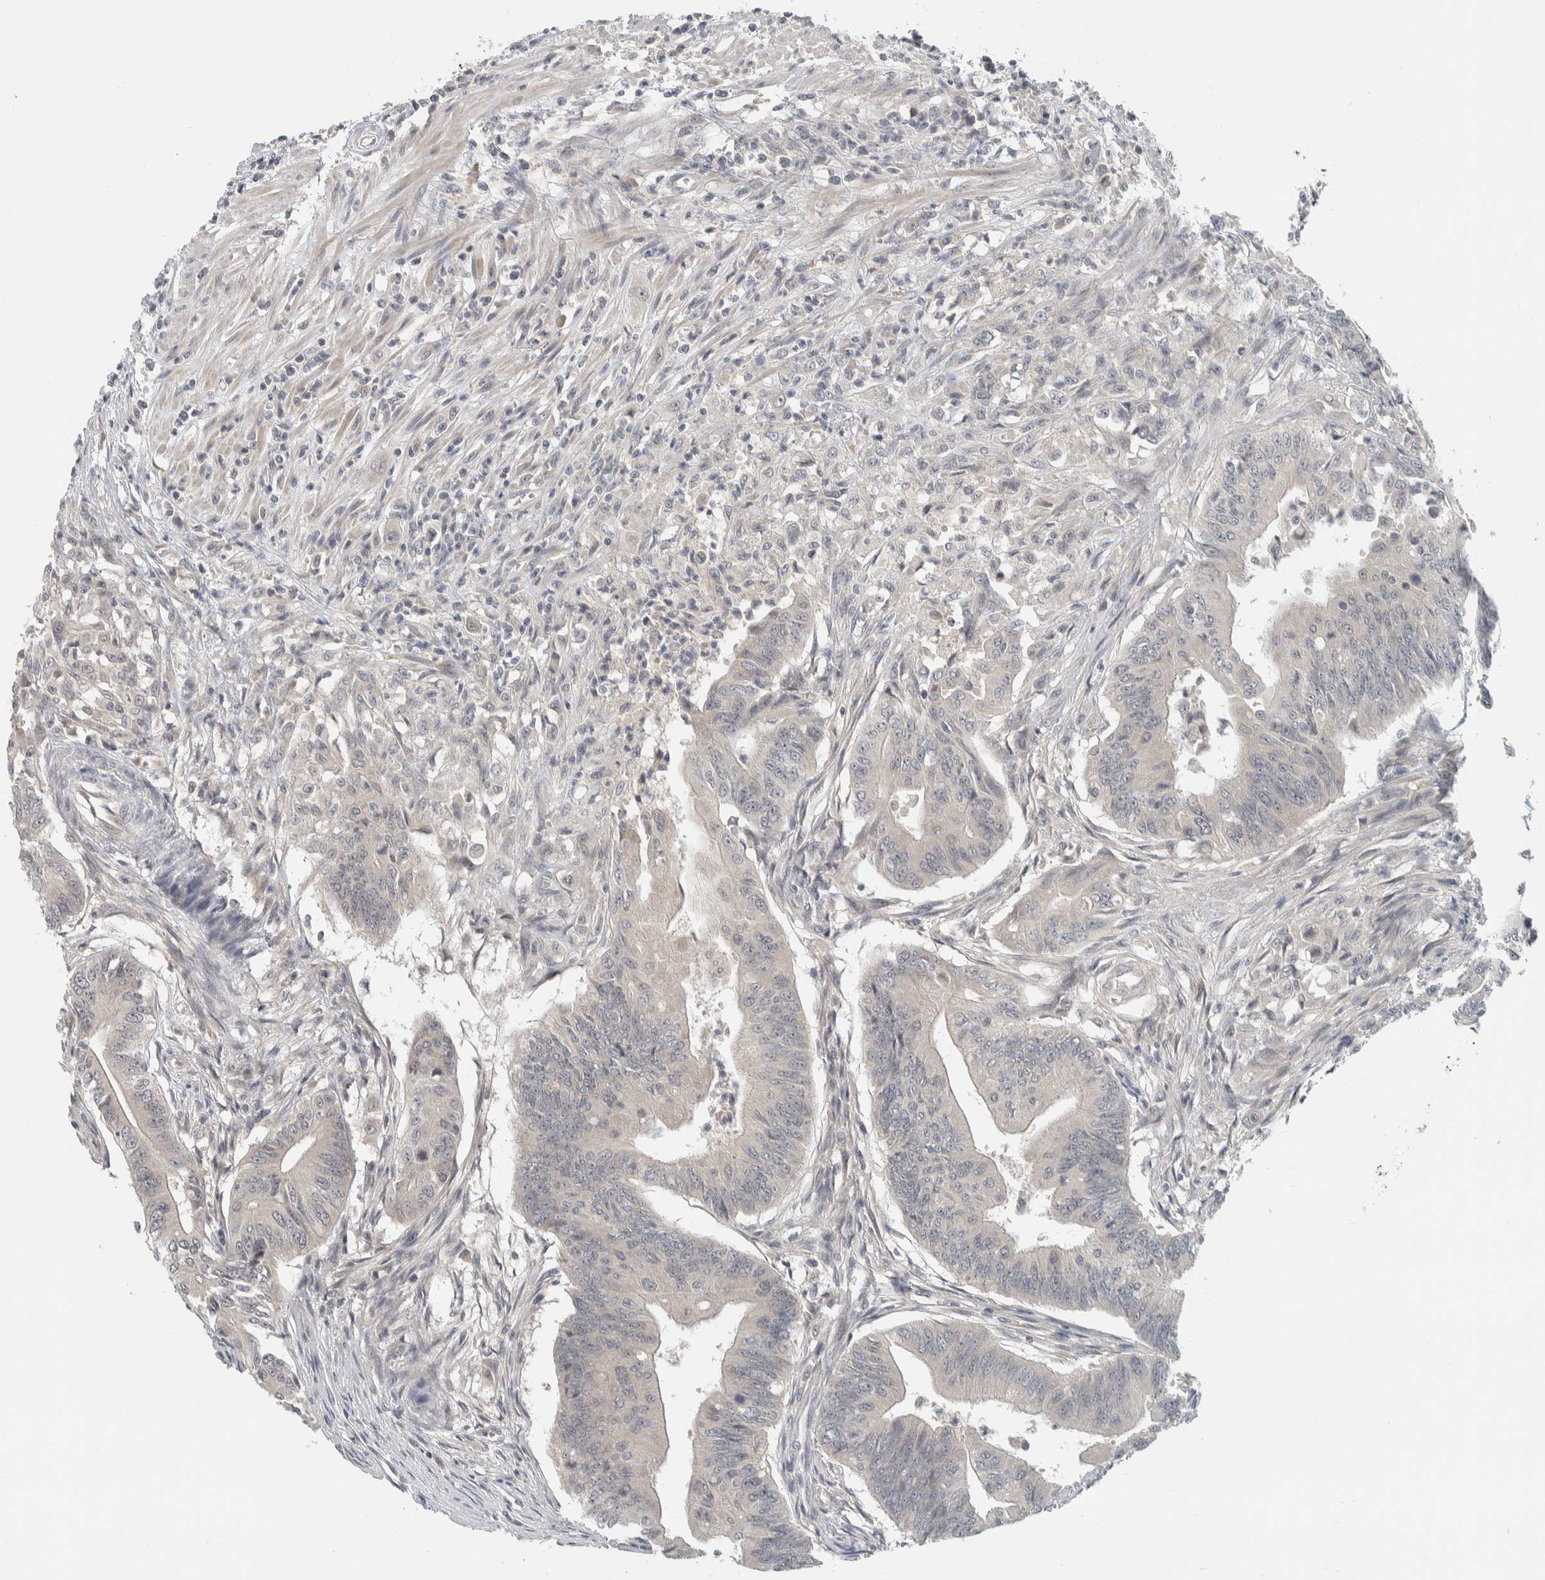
{"staining": {"intensity": "negative", "quantity": "none", "location": "none"}, "tissue": "colorectal cancer", "cell_type": "Tumor cells", "image_type": "cancer", "snomed": [{"axis": "morphology", "description": "Adenoma, NOS"}, {"axis": "morphology", "description": "Adenocarcinoma, NOS"}, {"axis": "topography", "description": "Colon"}], "caption": "This is a image of immunohistochemistry (IHC) staining of colorectal cancer, which shows no positivity in tumor cells.", "gene": "AFP", "patient": {"sex": "male", "age": 79}}